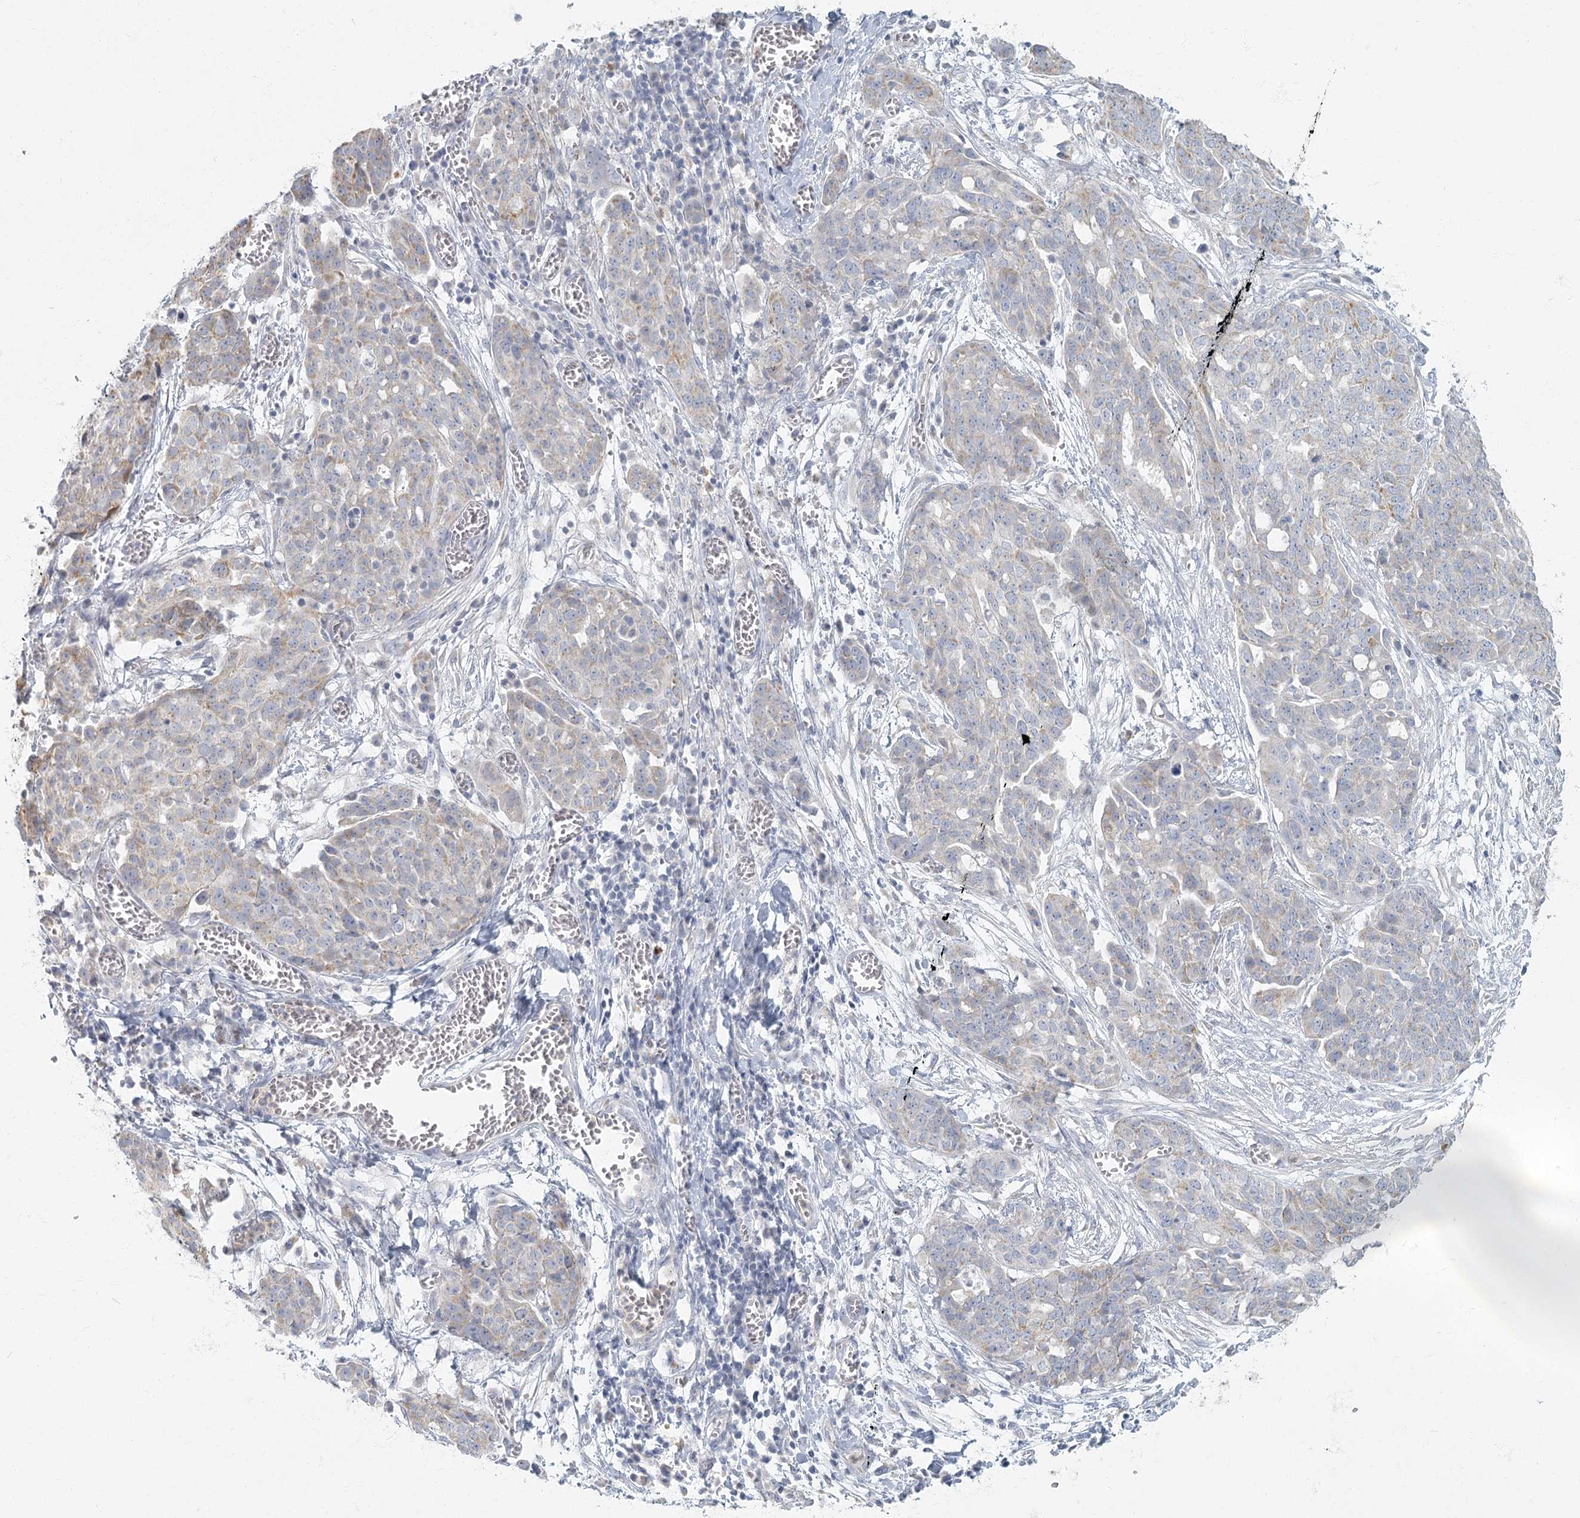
{"staining": {"intensity": "weak", "quantity": "<25%", "location": "cytoplasmic/membranous"}, "tissue": "ovarian cancer", "cell_type": "Tumor cells", "image_type": "cancer", "snomed": [{"axis": "morphology", "description": "Cystadenocarcinoma, serous, NOS"}, {"axis": "topography", "description": "Soft tissue"}, {"axis": "topography", "description": "Ovary"}], "caption": "Tumor cells show no significant protein expression in ovarian serous cystadenocarcinoma.", "gene": "FAM110C", "patient": {"sex": "female", "age": 57}}